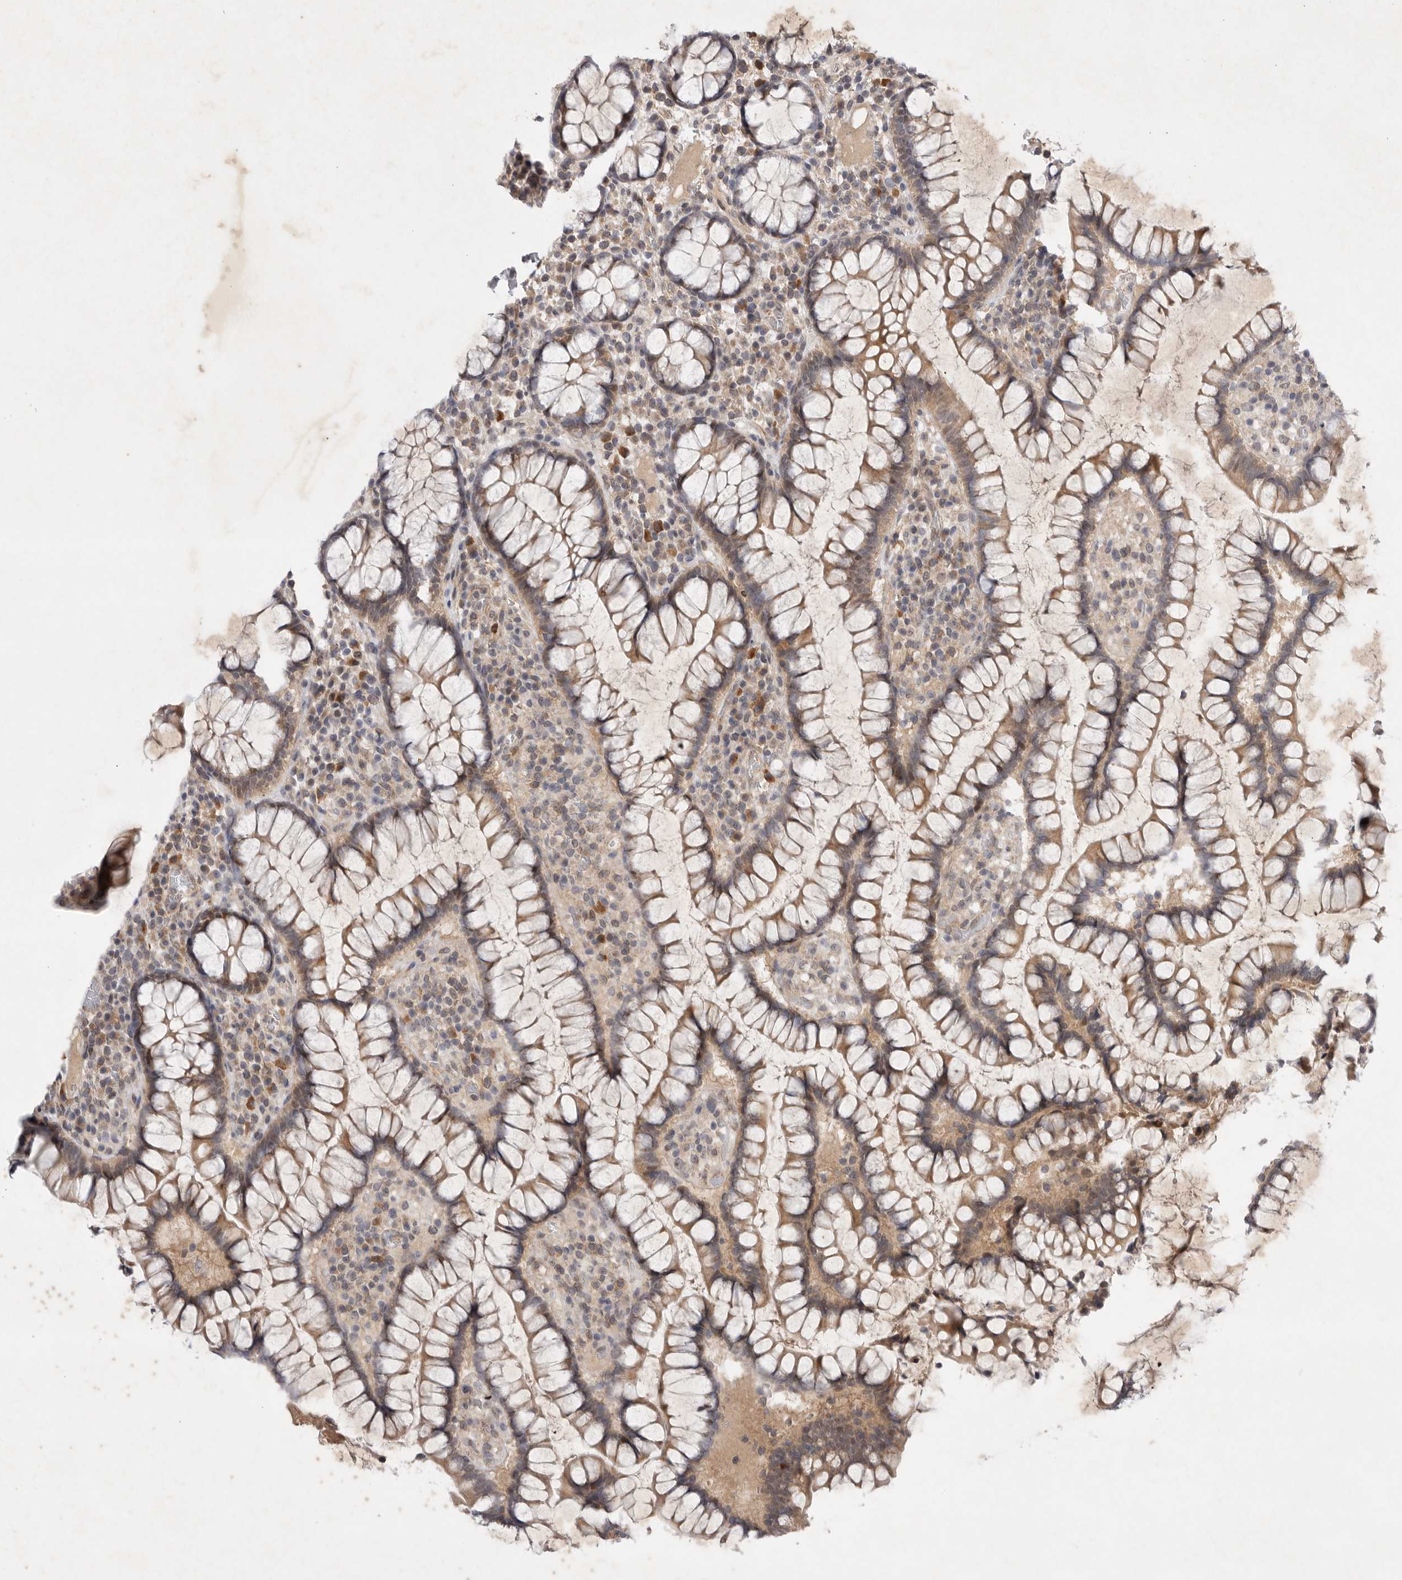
{"staining": {"intensity": "weak", "quantity": ">75%", "location": "cytoplasmic/membranous"}, "tissue": "colon", "cell_type": "Endothelial cells", "image_type": "normal", "snomed": [{"axis": "morphology", "description": "Normal tissue, NOS"}, {"axis": "topography", "description": "Colon"}], "caption": "Unremarkable colon shows weak cytoplasmic/membranous positivity in about >75% of endothelial cells (IHC, brightfield microscopy, high magnification)..", "gene": "PTPDC1", "patient": {"sex": "female", "age": 79}}